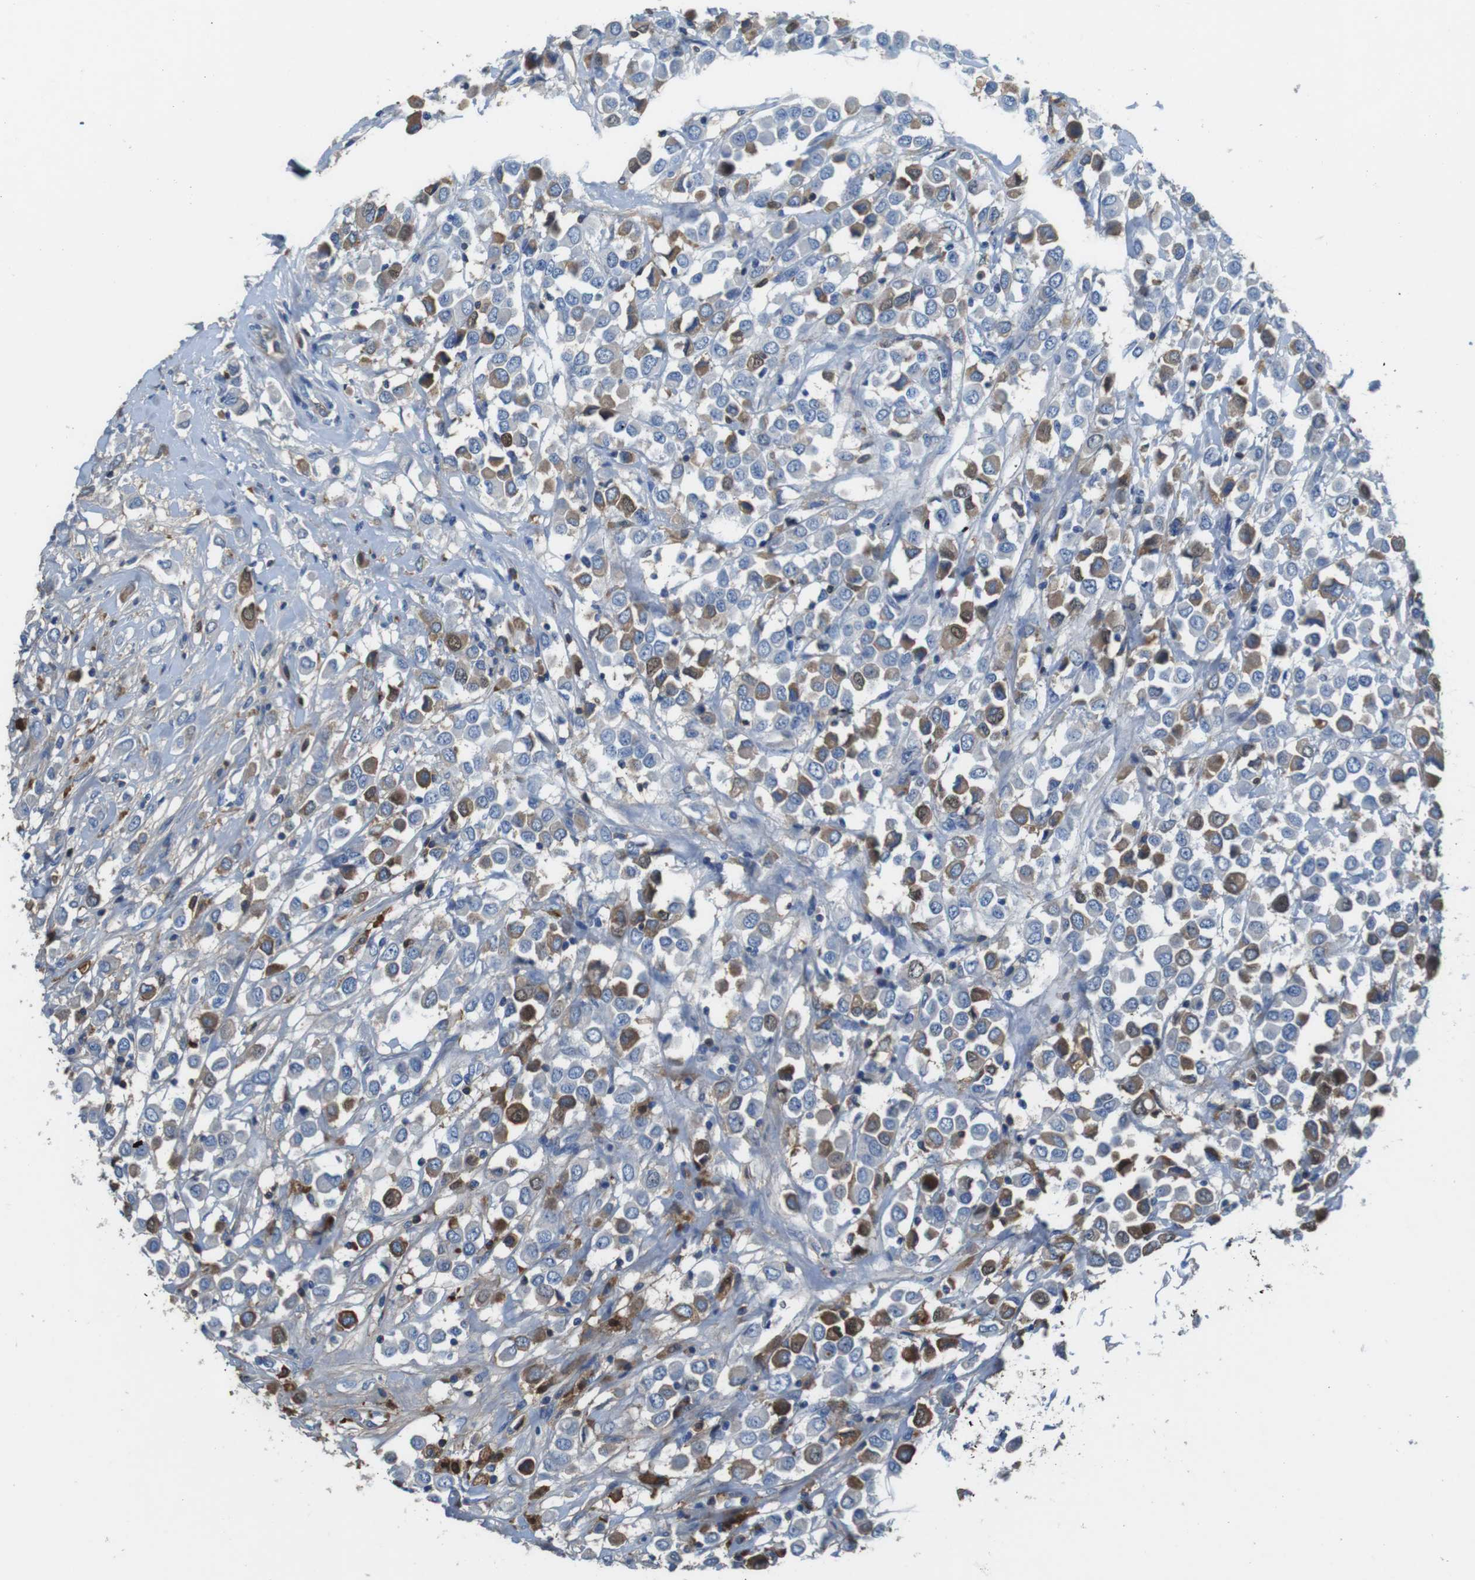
{"staining": {"intensity": "moderate", "quantity": "25%-75%", "location": "cytoplasmic/membranous"}, "tissue": "breast cancer", "cell_type": "Tumor cells", "image_type": "cancer", "snomed": [{"axis": "morphology", "description": "Duct carcinoma"}, {"axis": "topography", "description": "Breast"}], "caption": "This micrograph exhibits immunohistochemistry (IHC) staining of human breast cancer (invasive ductal carcinoma), with medium moderate cytoplasmic/membranous positivity in about 25%-75% of tumor cells.", "gene": "TMPRSS15", "patient": {"sex": "female", "age": 61}}